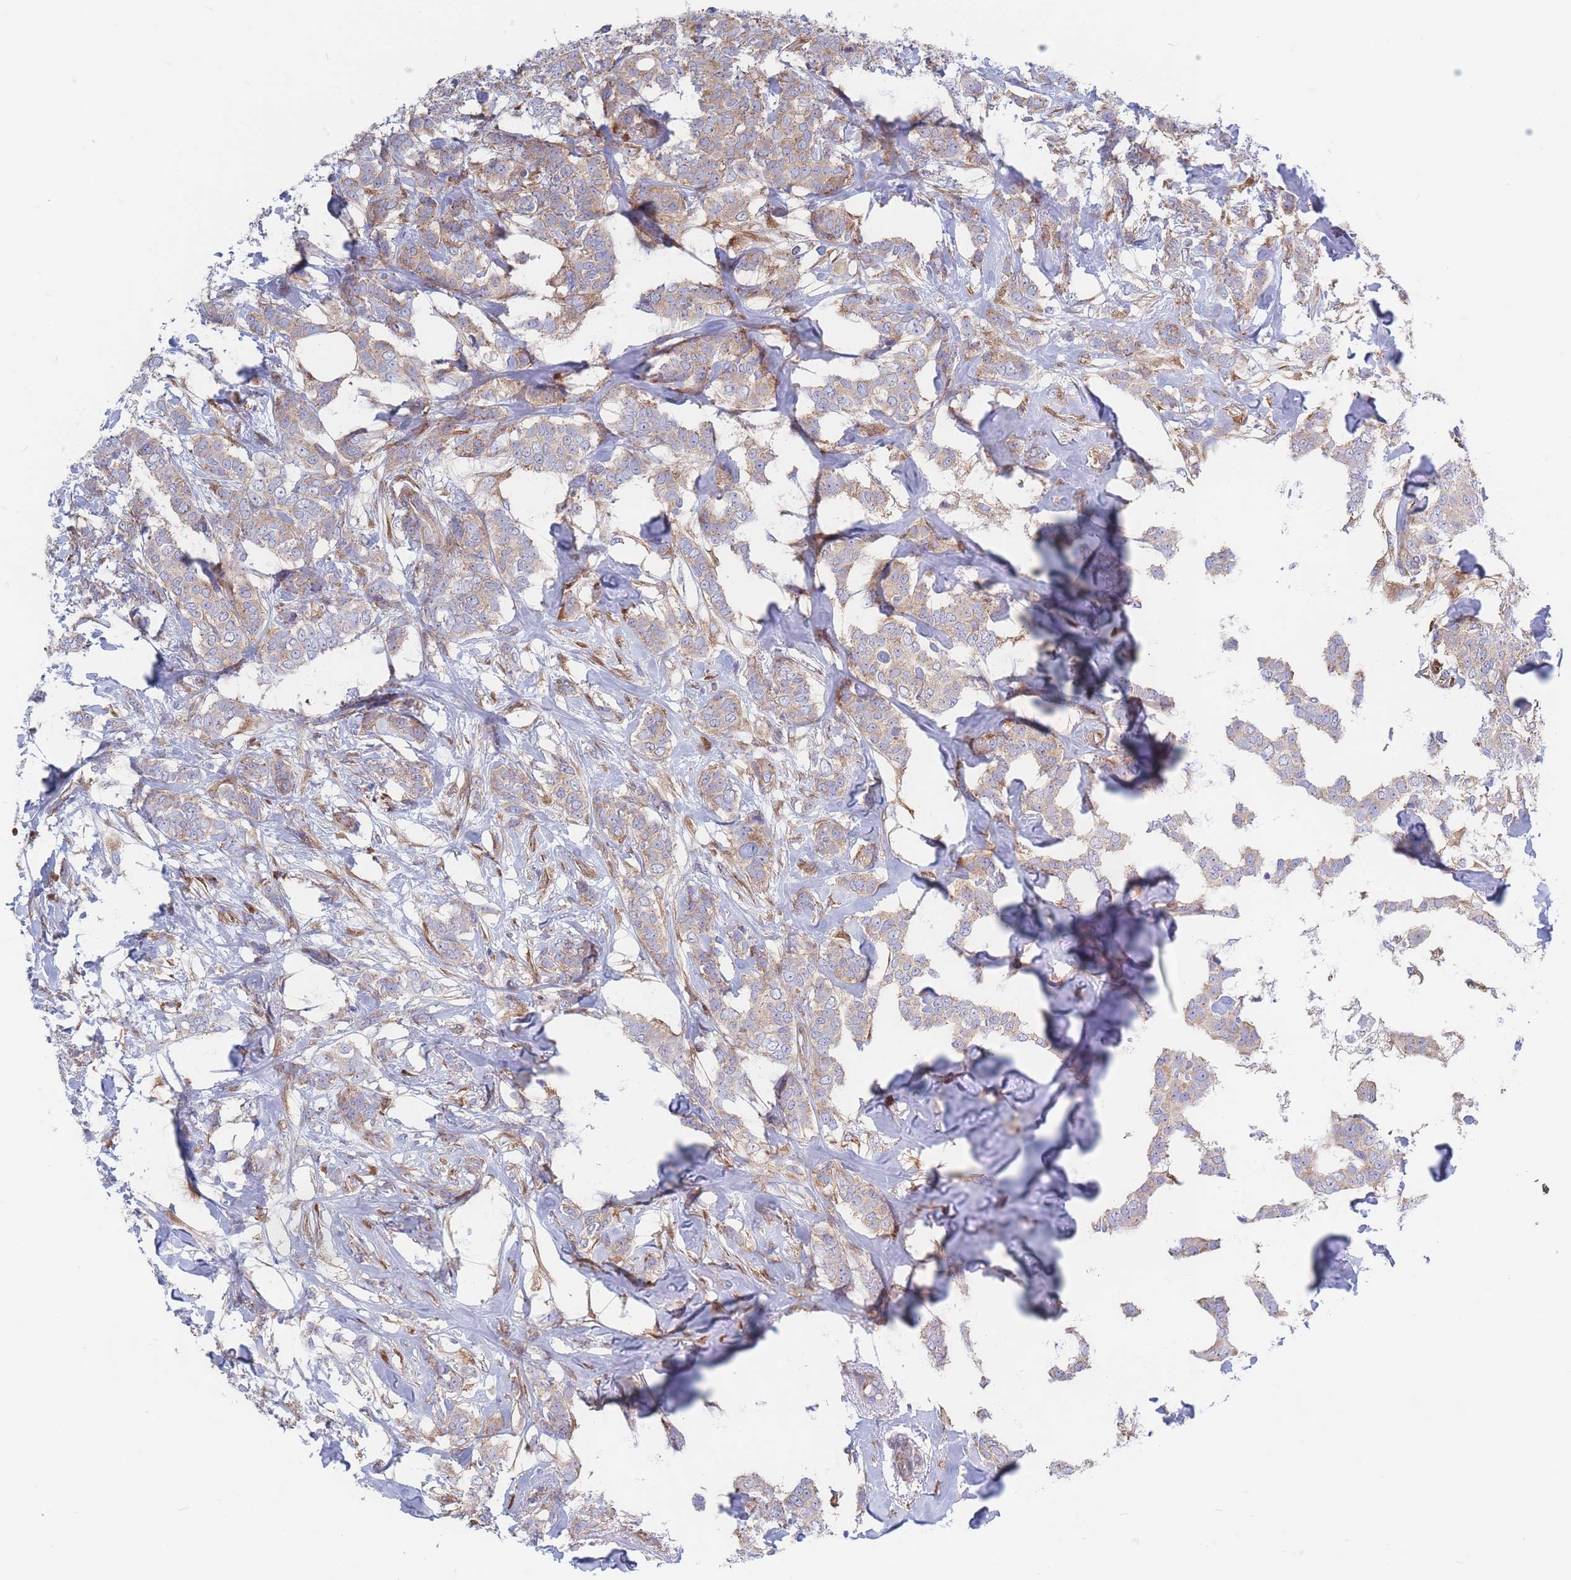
{"staining": {"intensity": "weak", "quantity": "25%-75%", "location": "cytoplasmic/membranous"}, "tissue": "breast cancer", "cell_type": "Tumor cells", "image_type": "cancer", "snomed": [{"axis": "morphology", "description": "Duct carcinoma"}, {"axis": "topography", "description": "Breast"}], "caption": "A micrograph of breast cancer (invasive ductal carcinoma) stained for a protein exhibits weak cytoplasmic/membranous brown staining in tumor cells. (DAB (3,3'-diaminobenzidine) = brown stain, brightfield microscopy at high magnification).", "gene": "RPL8", "patient": {"sex": "female", "age": 72}}